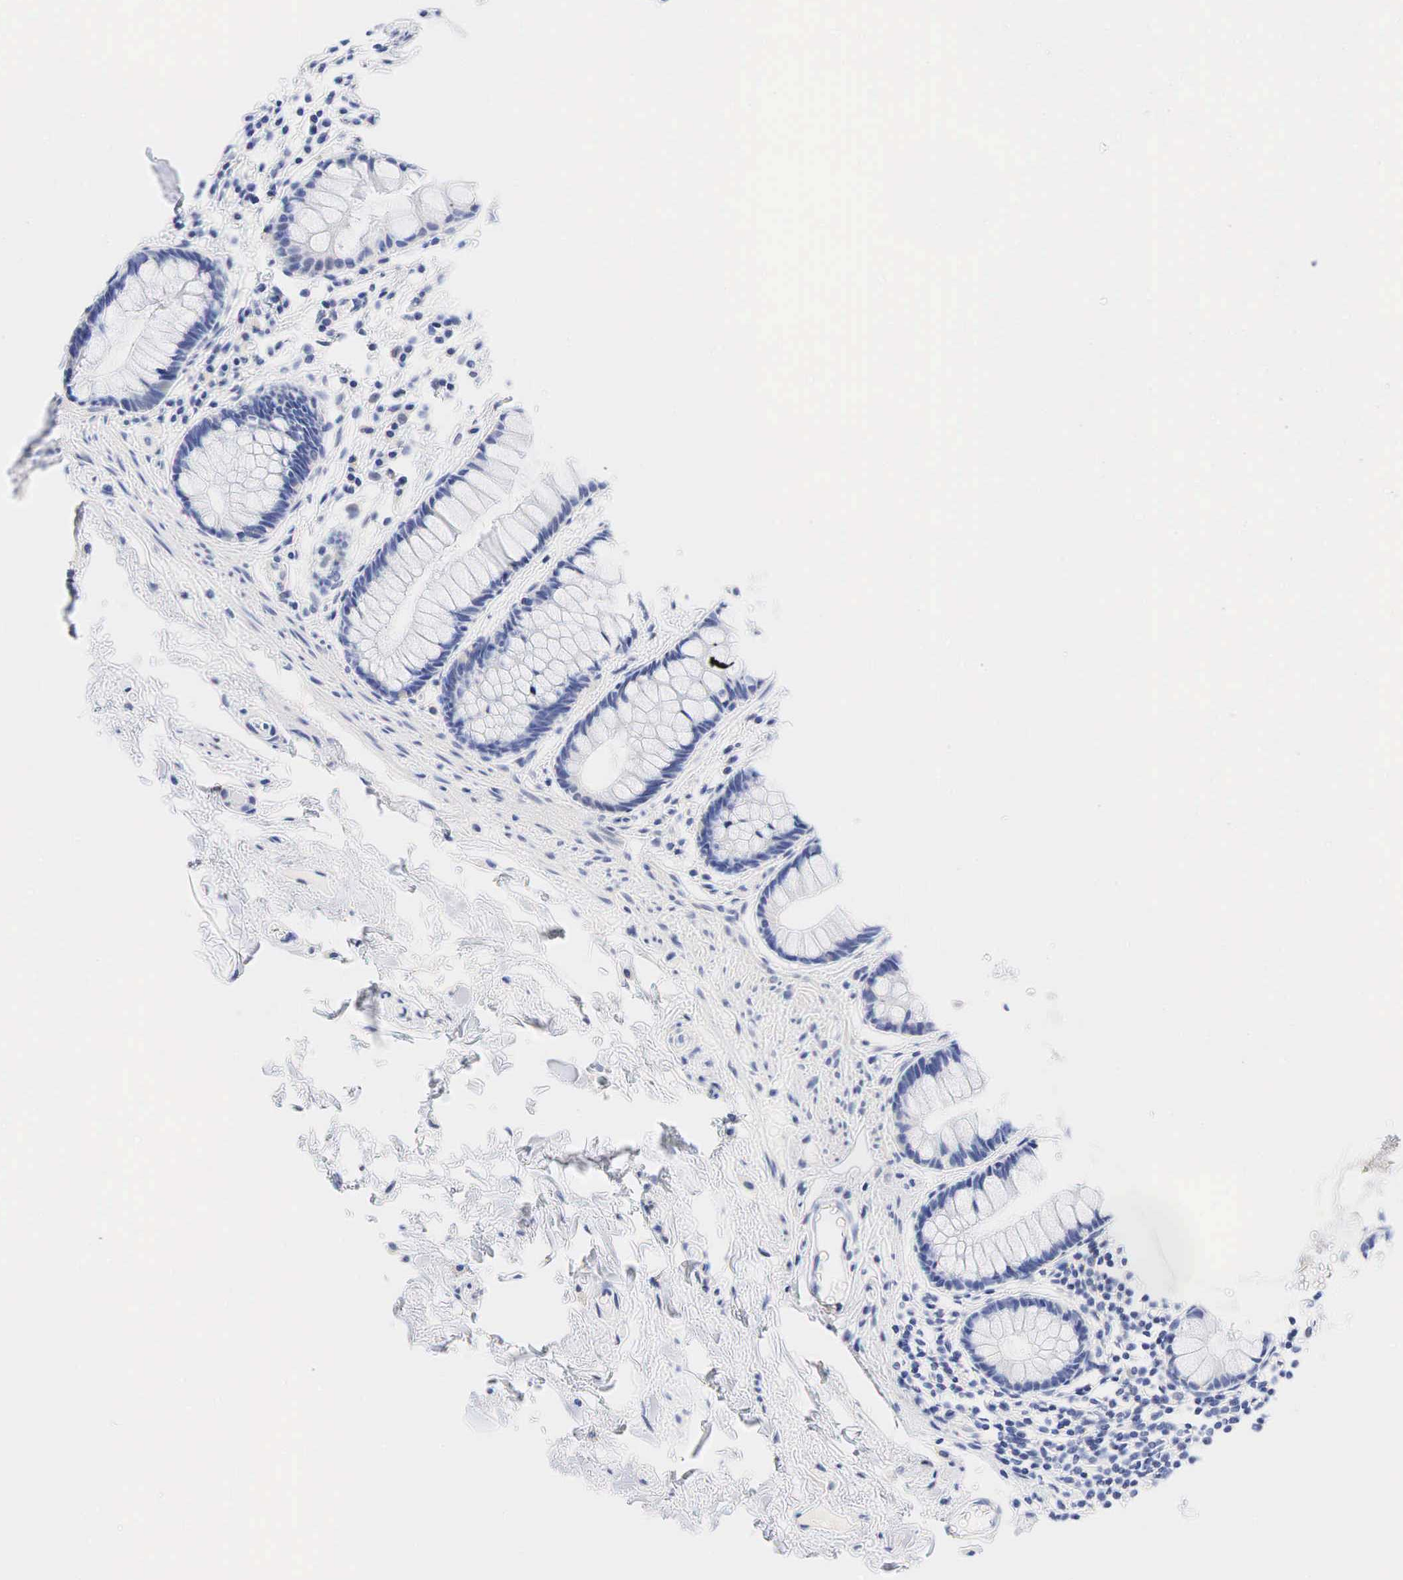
{"staining": {"intensity": "negative", "quantity": "none", "location": "none"}, "tissue": "rectum", "cell_type": "Glandular cells", "image_type": "normal", "snomed": [{"axis": "morphology", "description": "Normal tissue, NOS"}, {"axis": "topography", "description": "Rectum"}], "caption": "Glandular cells show no significant expression in benign rectum.", "gene": "AR", "patient": {"sex": "male", "age": 65}}